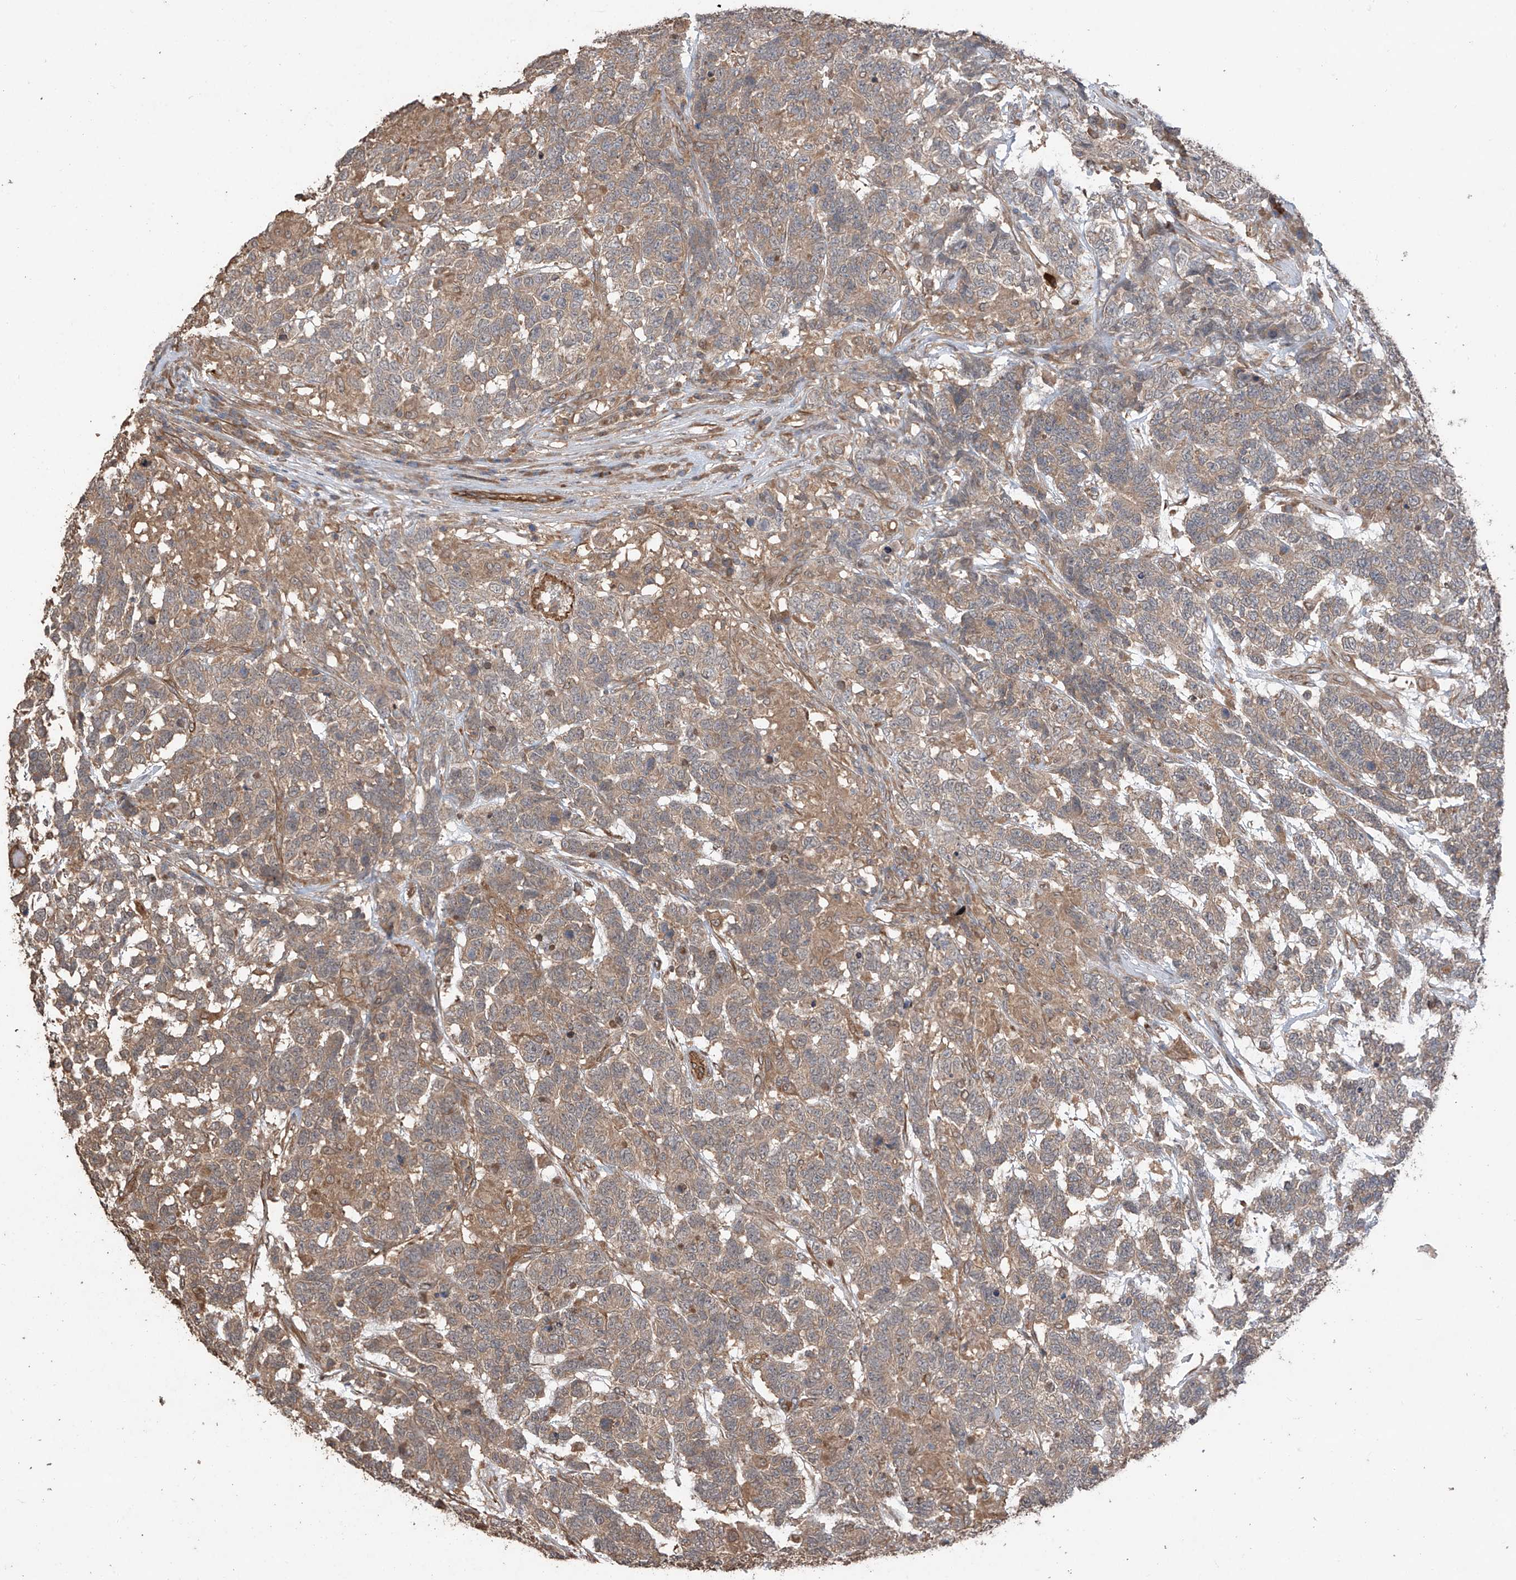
{"staining": {"intensity": "weak", "quantity": "25%-75%", "location": "cytoplasmic/membranous"}, "tissue": "testis cancer", "cell_type": "Tumor cells", "image_type": "cancer", "snomed": [{"axis": "morphology", "description": "Carcinoma, Embryonal, NOS"}, {"axis": "topography", "description": "Testis"}], "caption": "A high-resolution histopathology image shows IHC staining of embryonal carcinoma (testis), which demonstrates weak cytoplasmic/membranous staining in about 25%-75% of tumor cells.", "gene": "AGBL5", "patient": {"sex": "male", "age": 26}}